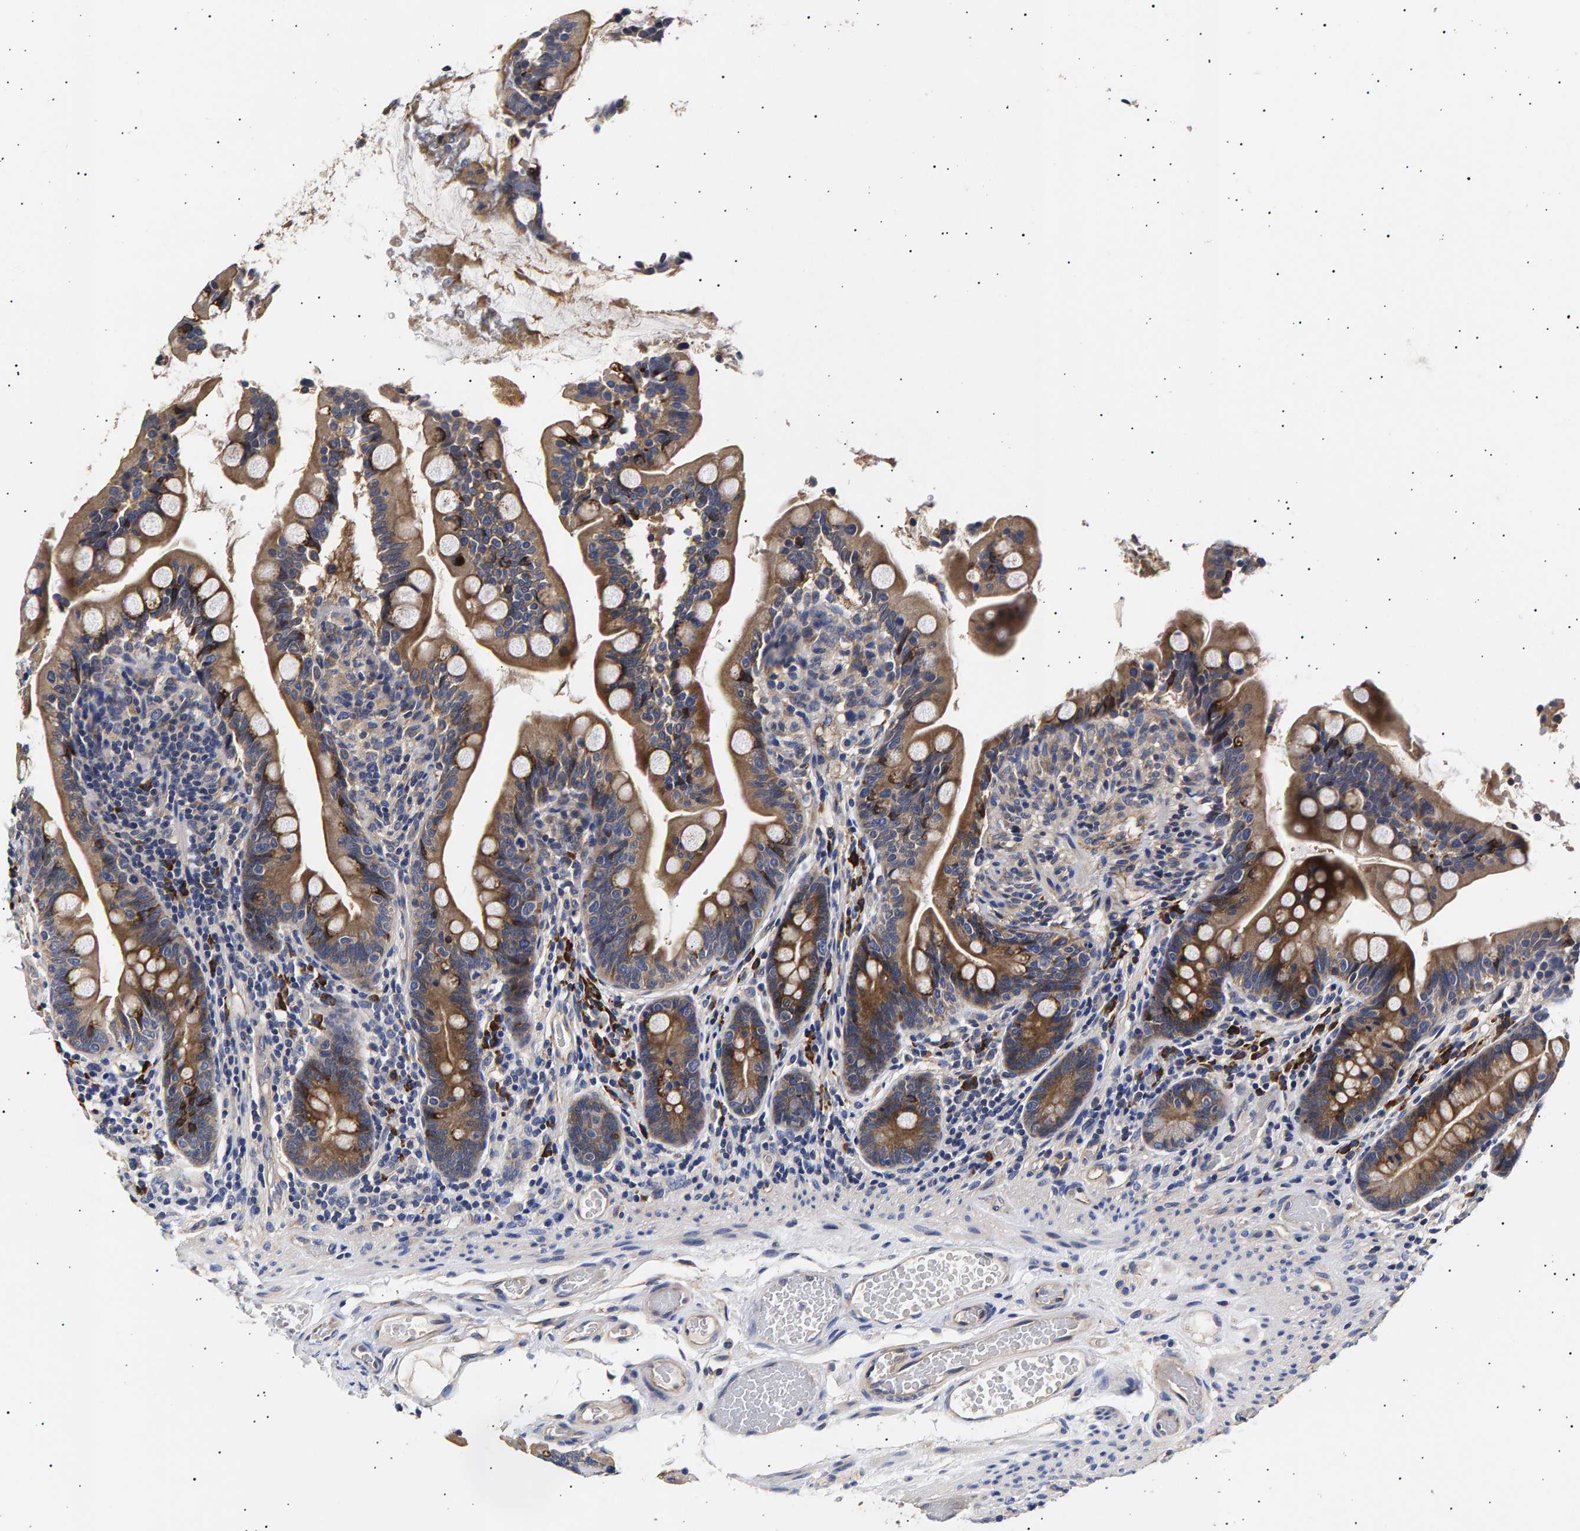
{"staining": {"intensity": "moderate", "quantity": ">75%", "location": "cytoplasmic/membranous"}, "tissue": "small intestine", "cell_type": "Glandular cells", "image_type": "normal", "snomed": [{"axis": "morphology", "description": "Normal tissue, NOS"}, {"axis": "topography", "description": "Small intestine"}], "caption": "A medium amount of moderate cytoplasmic/membranous positivity is identified in approximately >75% of glandular cells in normal small intestine.", "gene": "ANKRD40", "patient": {"sex": "female", "age": 56}}